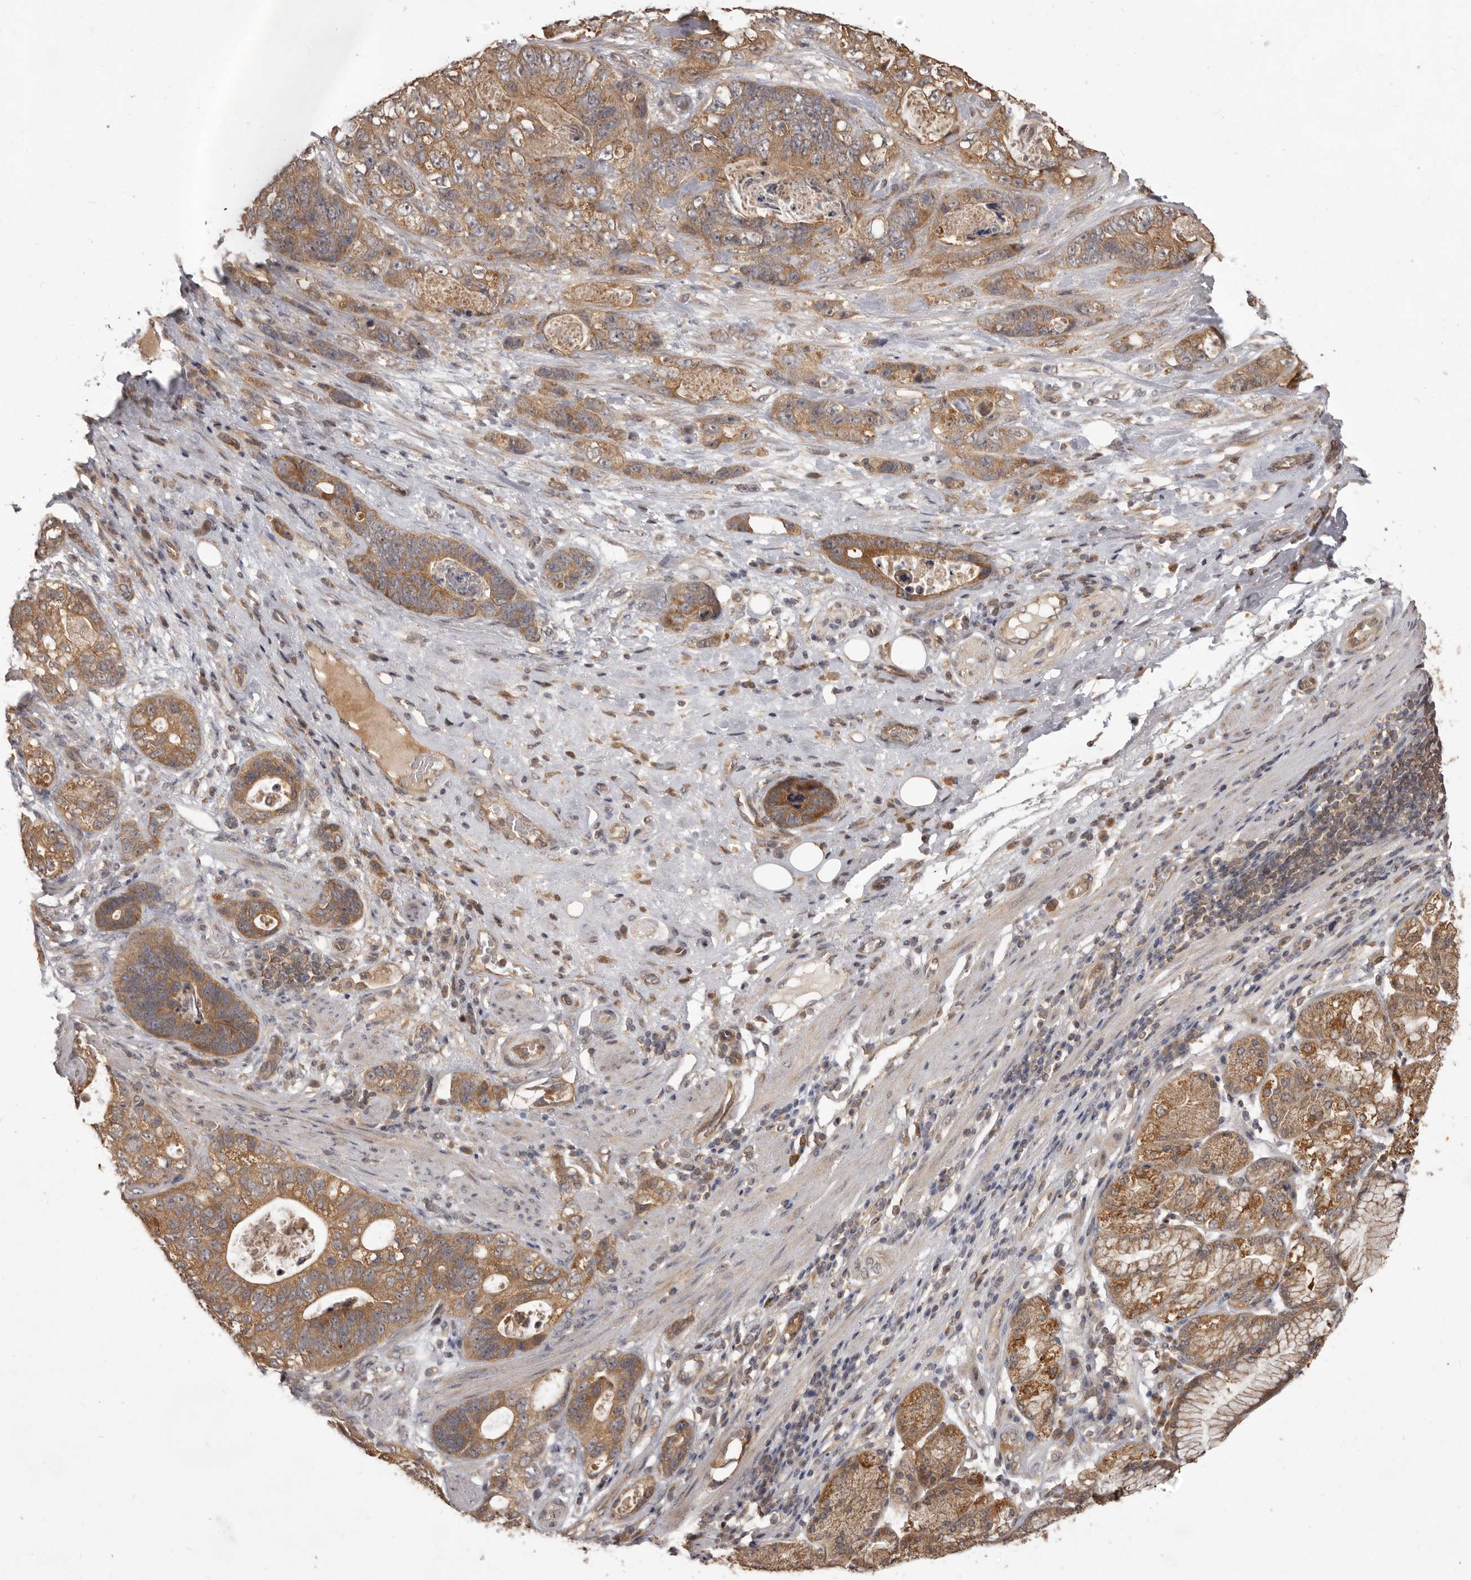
{"staining": {"intensity": "moderate", "quantity": ">75%", "location": "cytoplasmic/membranous"}, "tissue": "stomach cancer", "cell_type": "Tumor cells", "image_type": "cancer", "snomed": [{"axis": "morphology", "description": "Normal tissue, NOS"}, {"axis": "morphology", "description": "Adenocarcinoma, NOS"}, {"axis": "topography", "description": "Stomach"}], "caption": "The immunohistochemical stain highlights moderate cytoplasmic/membranous expression in tumor cells of stomach cancer tissue. The protein is stained brown, and the nuclei are stained in blue (DAB IHC with brightfield microscopy, high magnification).", "gene": "MTO1", "patient": {"sex": "female", "age": 89}}